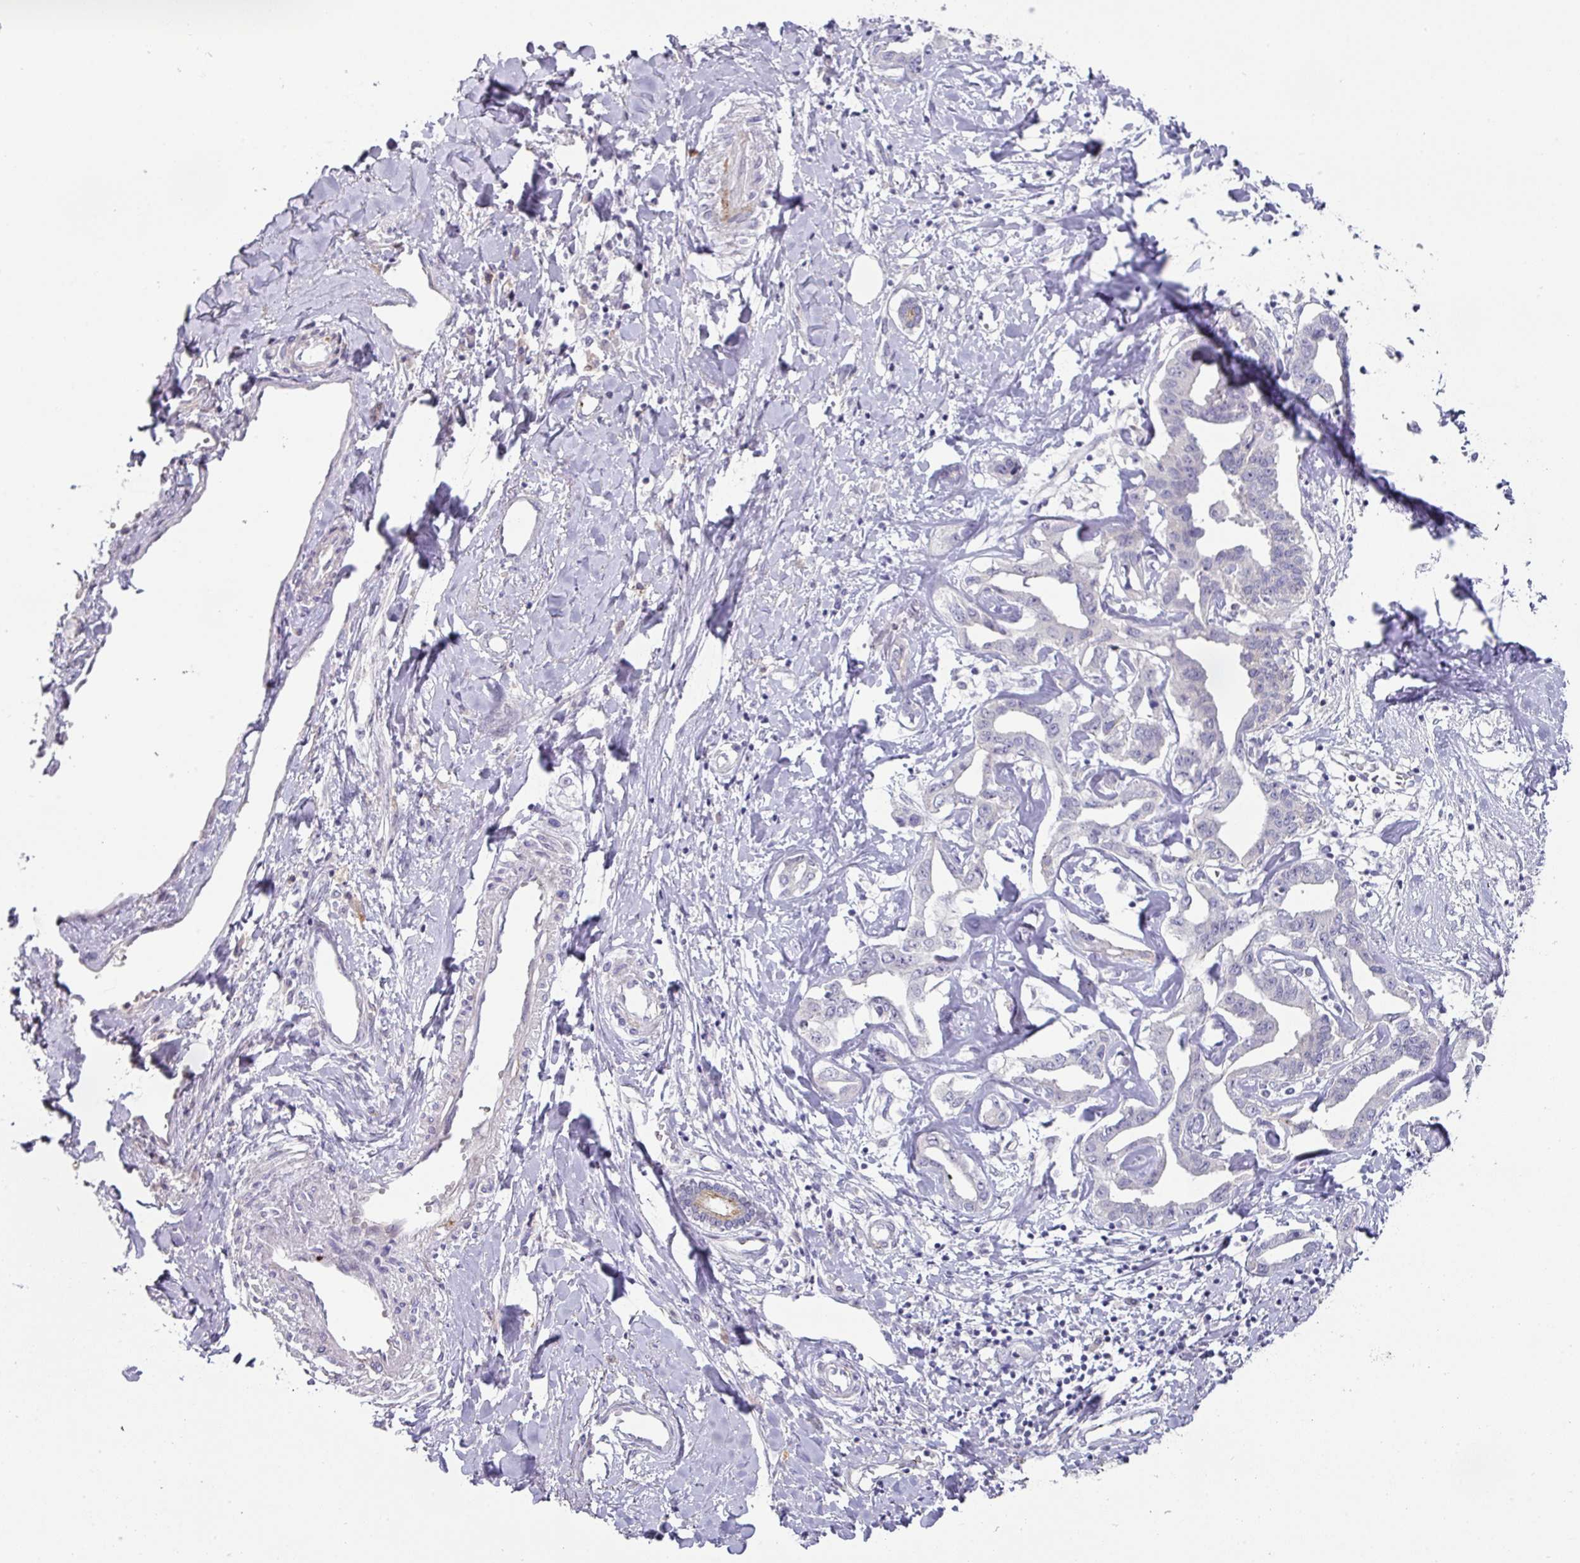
{"staining": {"intensity": "negative", "quantity": "none", "location": "none"}, "tissue": "liver cancer", "cell_type": "Tumor cells", "image_type": "cancer", "snomed": [{"axis": "morphology", "description": "Cholangiocarcinoma"}, {"axis": "topography", "description": "Liver"}], "caption": "Immunohistochemistry (IHC) image of neoplastic tissue: human liver cancer (cholangiocarcinoma) stained with DAB (3,3'-diaminobenzidine) exhibits no significant protein staining in tumor cells.", "gene": "FGF17", "patient": {"sex": "male", "age": 59}}